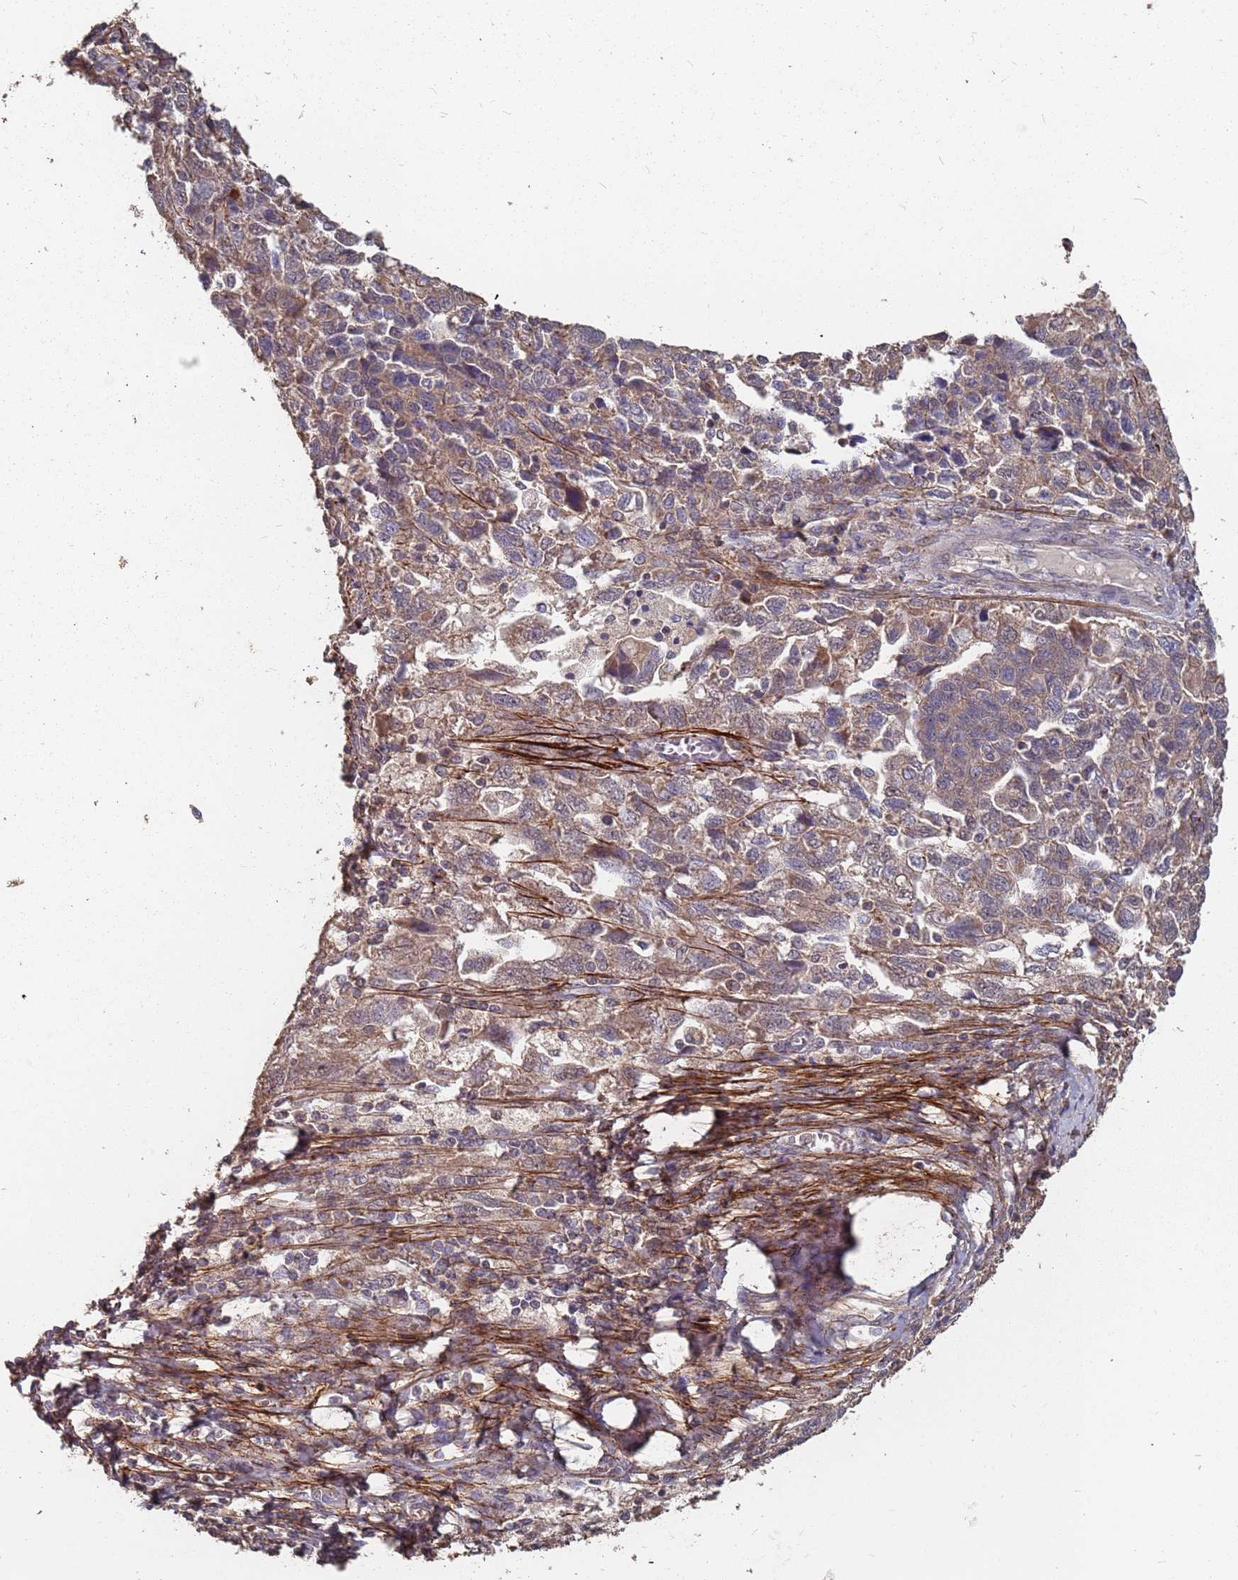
{"staining": {"intensity": "moderate", "quantity": ">75%", "location": "cytoplasmic/membranous"}, "tissue": "ovarian cancer", "cell_type": "Tumor cells", "image_type": "cancer", "snomed": [{"axis": "morphology", "description": "Carcinoma, NOS"}, {"axis": "morphology", "description": "Cystadenocarcinoma, serous, NOS"}, {"axis": "topography", "description": "Ovary"}], "caption": "Brown immunohistochemical staining in ovarian cancer shows moderate cytoplasmic/membranous positivity in approximately >75% of tumor cells.", "gene": "PRORP", "patient": {"sex": "female", "age": 69}}